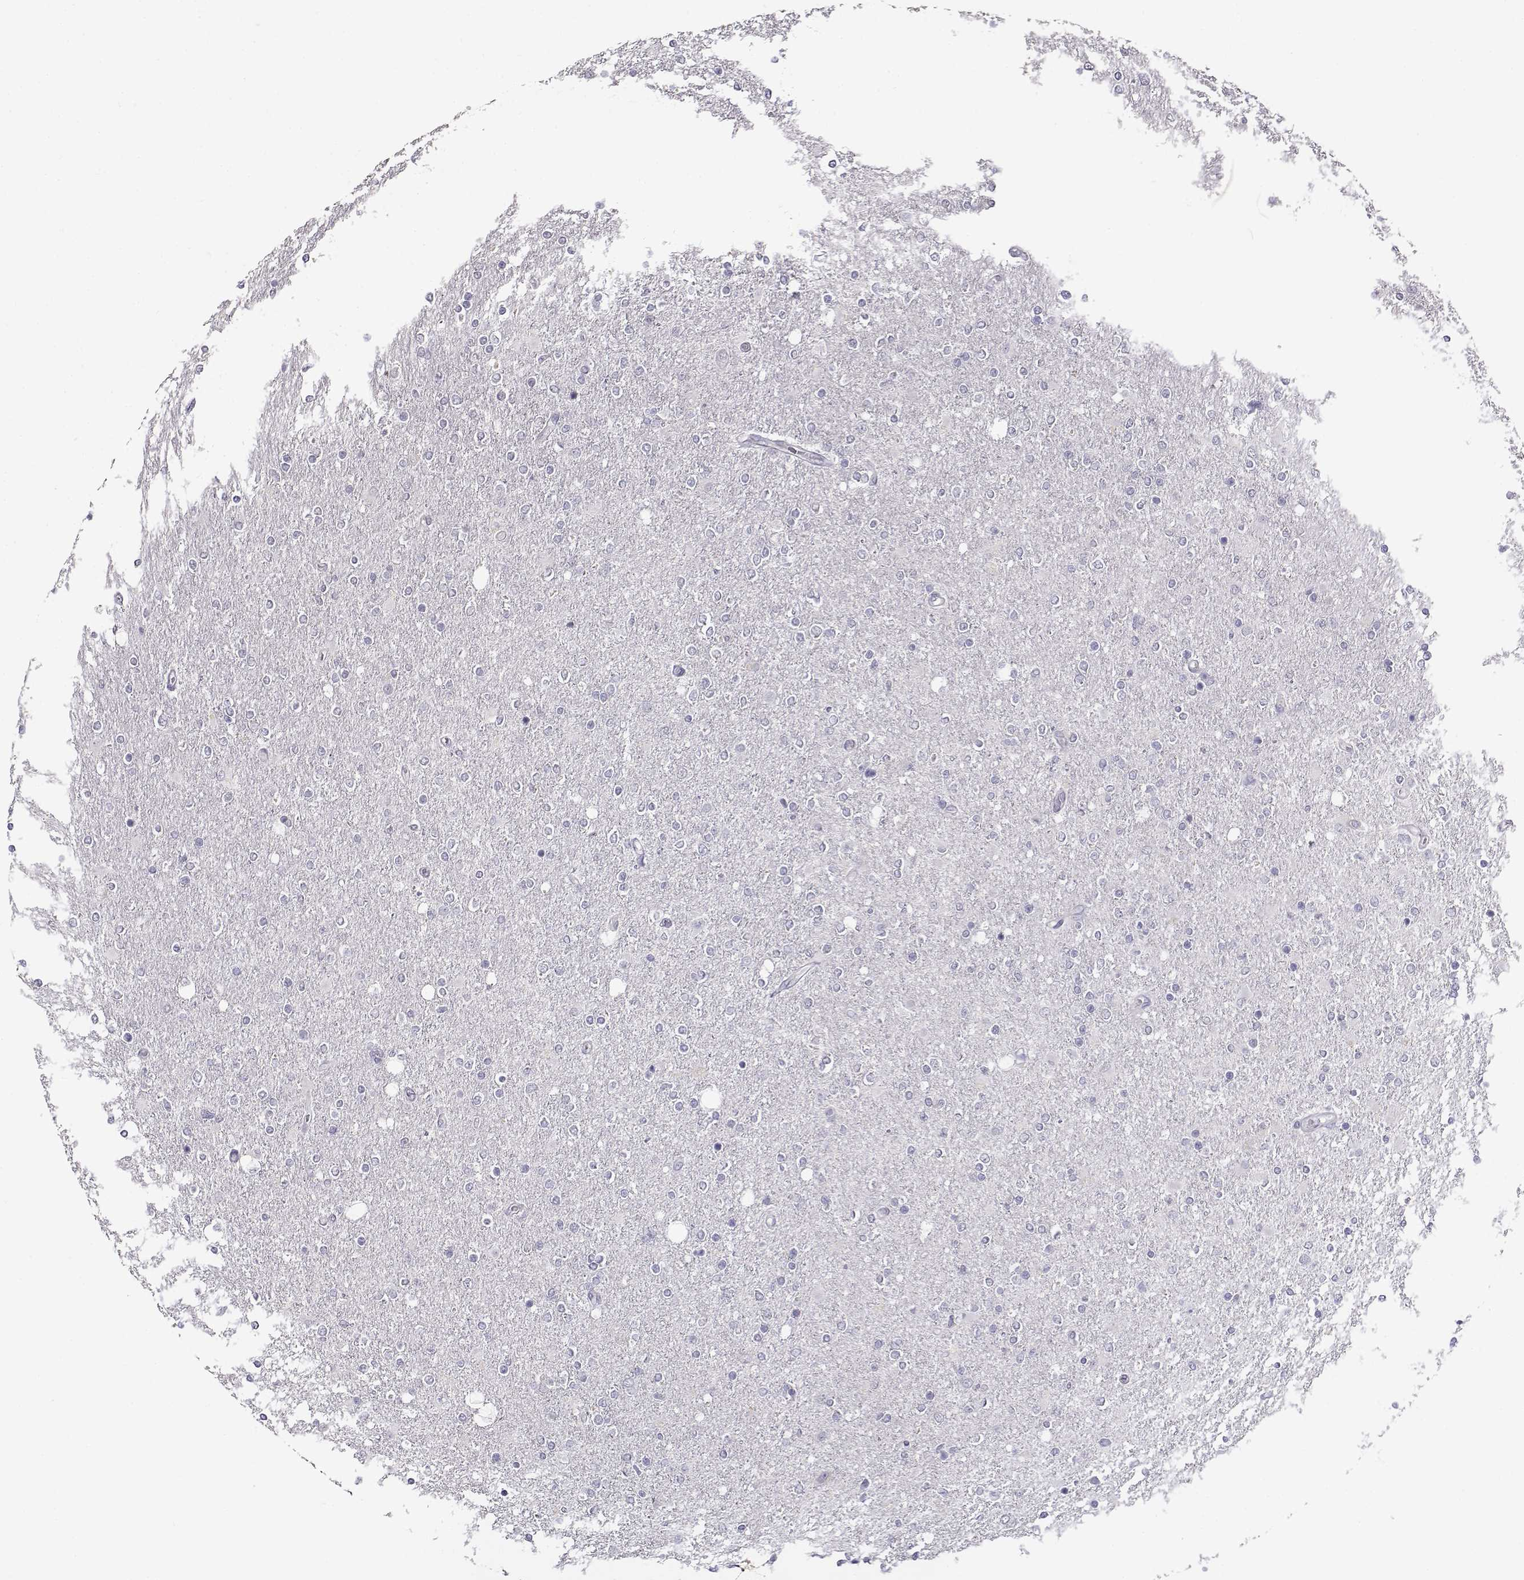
{"staining": {"intensity": "negative", "quantity": "none", "location": "none"}, "tissue": "glioma", "cell_type": "Tumor cells", "image_type": "cancer", "snomed": [{"axis": "morphology", "description": "Glioma, malignant, High grade"}, {"axis": "topography", "description": "Cerebral cortex"}], "caption": "IHC histopathology image of human high-grade glioma (malignant) stained for a protein (brown), which displays no positivity in tumor cells. (DAB (3,3'-diaminobenzidine) immunohistochemistry (IHC) visualized using brightfield microscopy, high magnification).", "gene": "RHOXF2", "patient": {"sex": "male", "age": 70}}